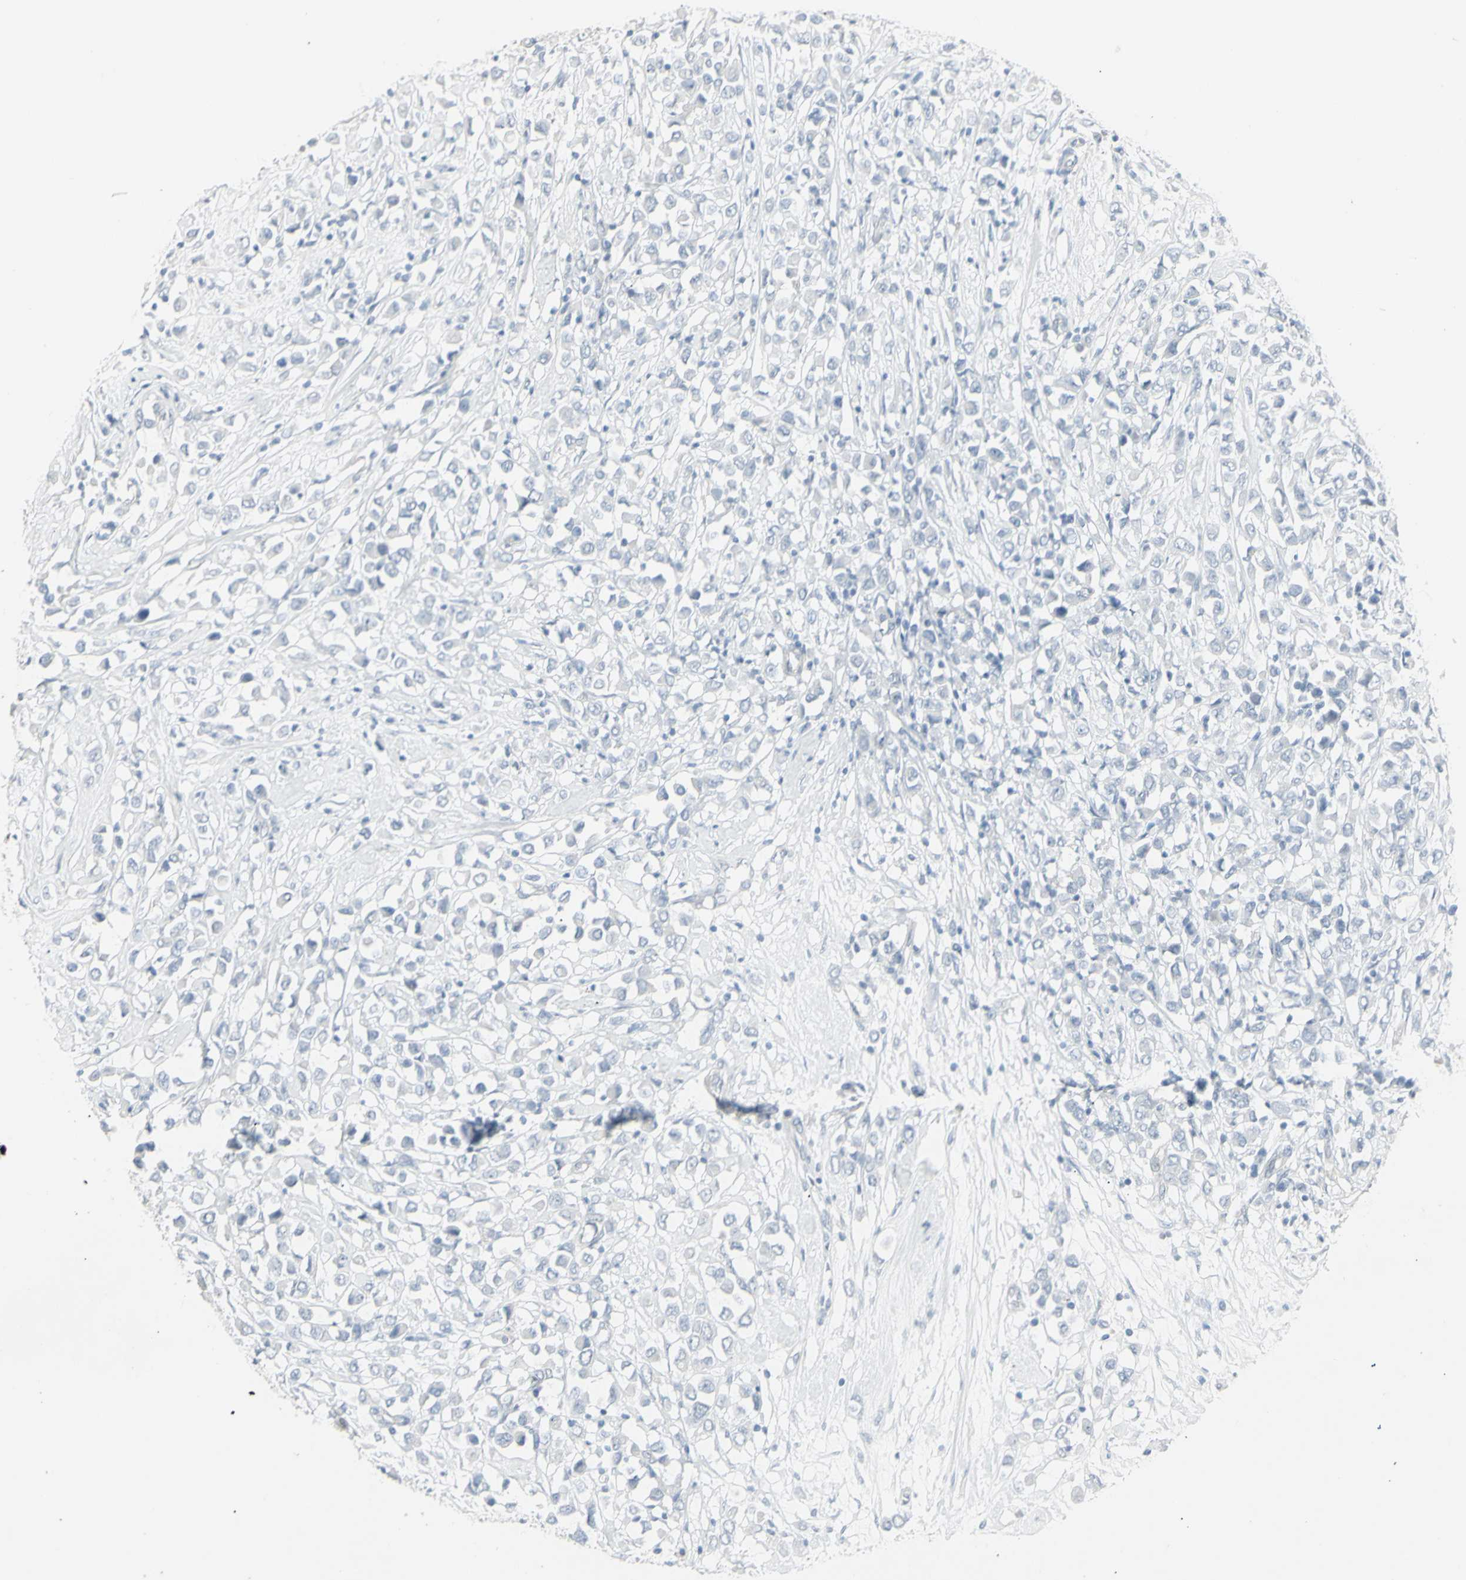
{"staining": {"intensity": "negative", "quantity": "none", "location": "none"}, "tissue": "breast cancer", "cell_type": "Tumor cells", "image_type": "cancer", "snomed": [{"axis": "morphology", "description": "Duct carcinoma"}, {"axis": "topography", "description": "Breast"}], "caption": "Human invasive ductal carcinoma (breast) stained for a protein using immunohistochemistry (IHC) displays no expression in tumor cells.", "gene": "YBX2", "patient": {"sex": "female", "age": 61}}